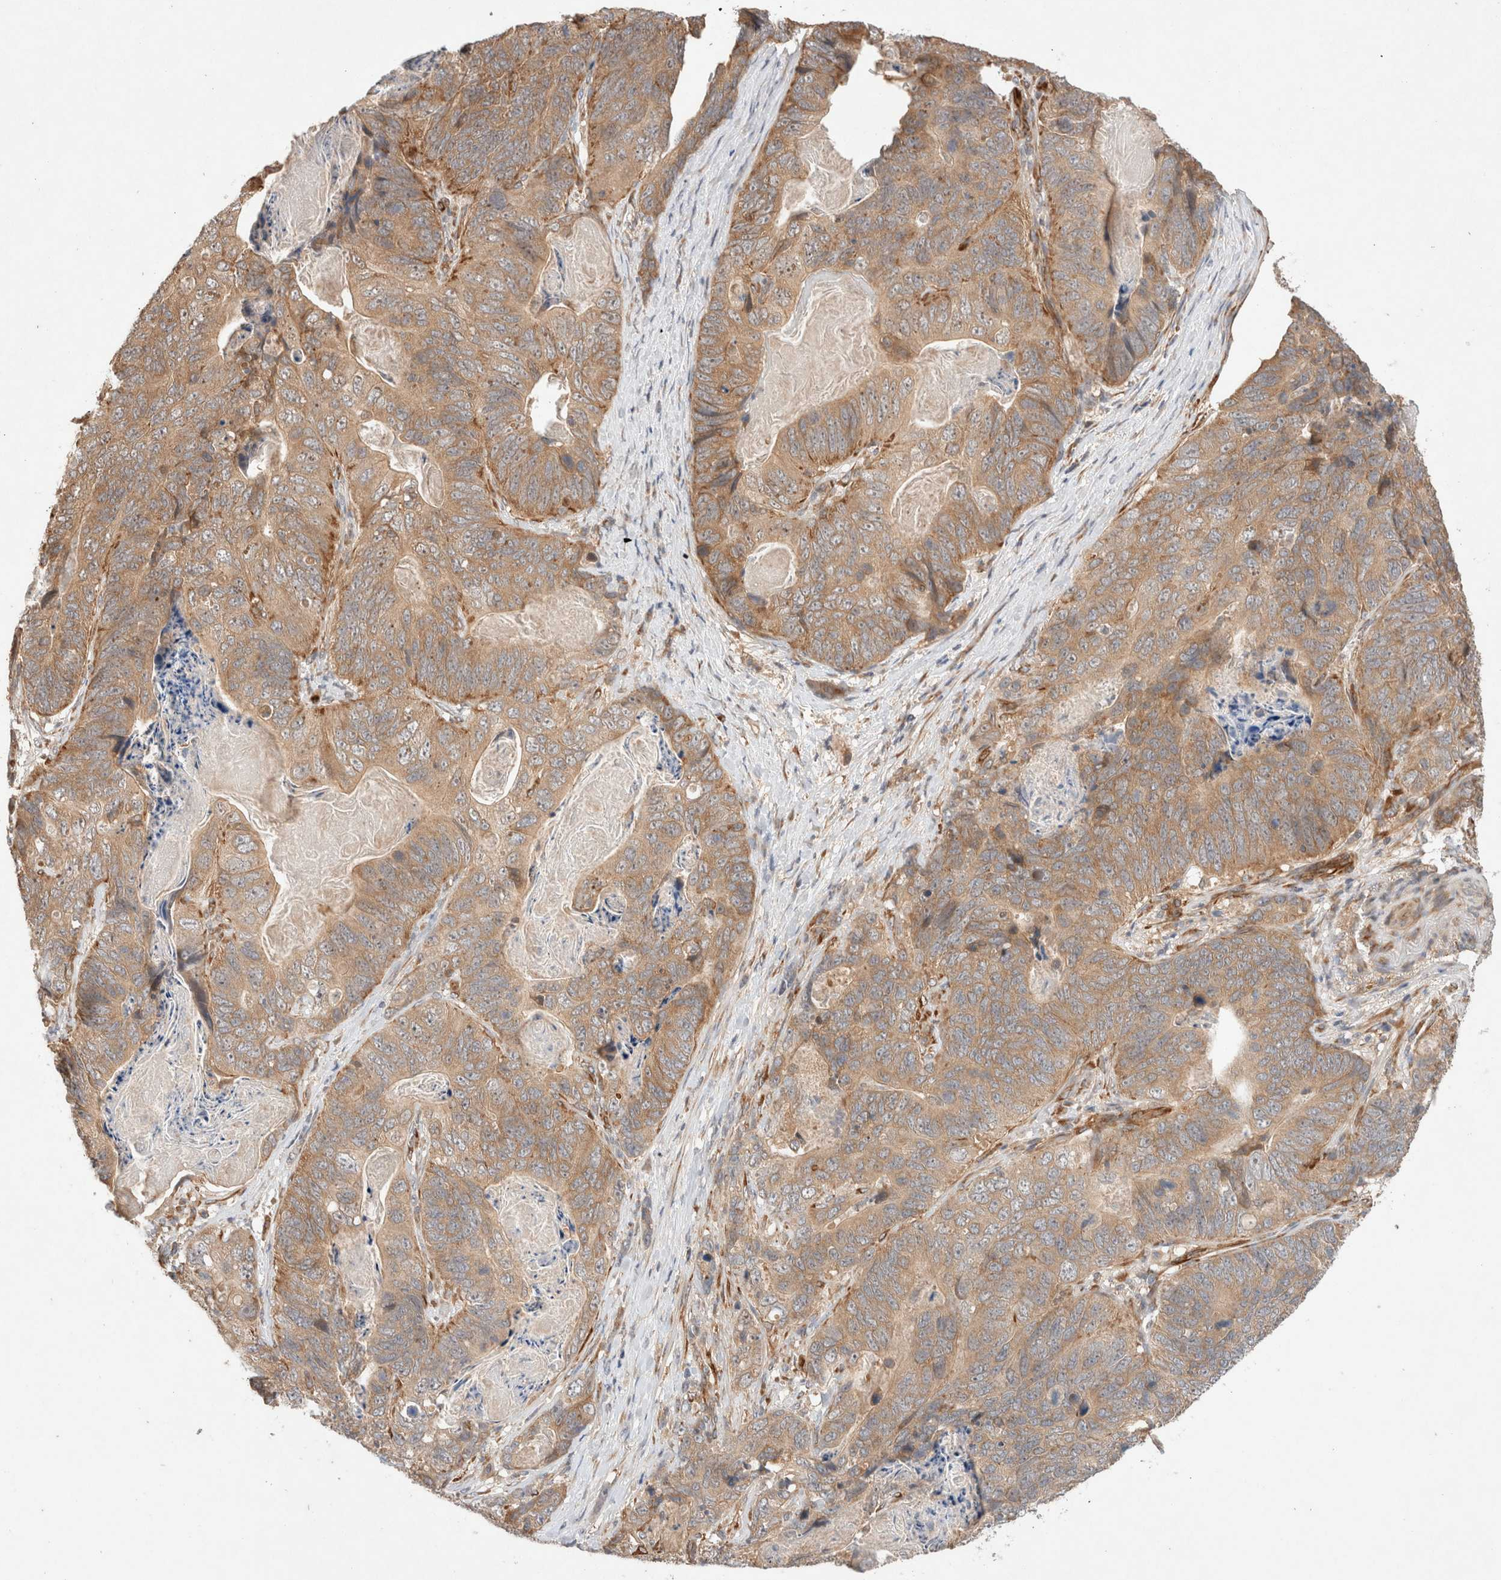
{"staining": {"intensity": "moderate", "quantity": ">75%", "location": "cytoplasmic/membranous"}, "tissue": "stomach cancer", "cell_type": "Tumor cells", "image_type": "cancer", "snomed": [{"axis": "morphology", "description": "Normal tissue, NOS"}, {"axis": "morphology", "description": "Adenocarcinoma, NOS"}, {"axis": "topography", "description": "Stomach"}], "caption": "Protein staining displays moderate cytoplasmic/membranous positivity in approximately >75% of tumor cells in stomach cancer.", "gene": "KLHL20", "patient": {"sex": "female", "age": 89}}